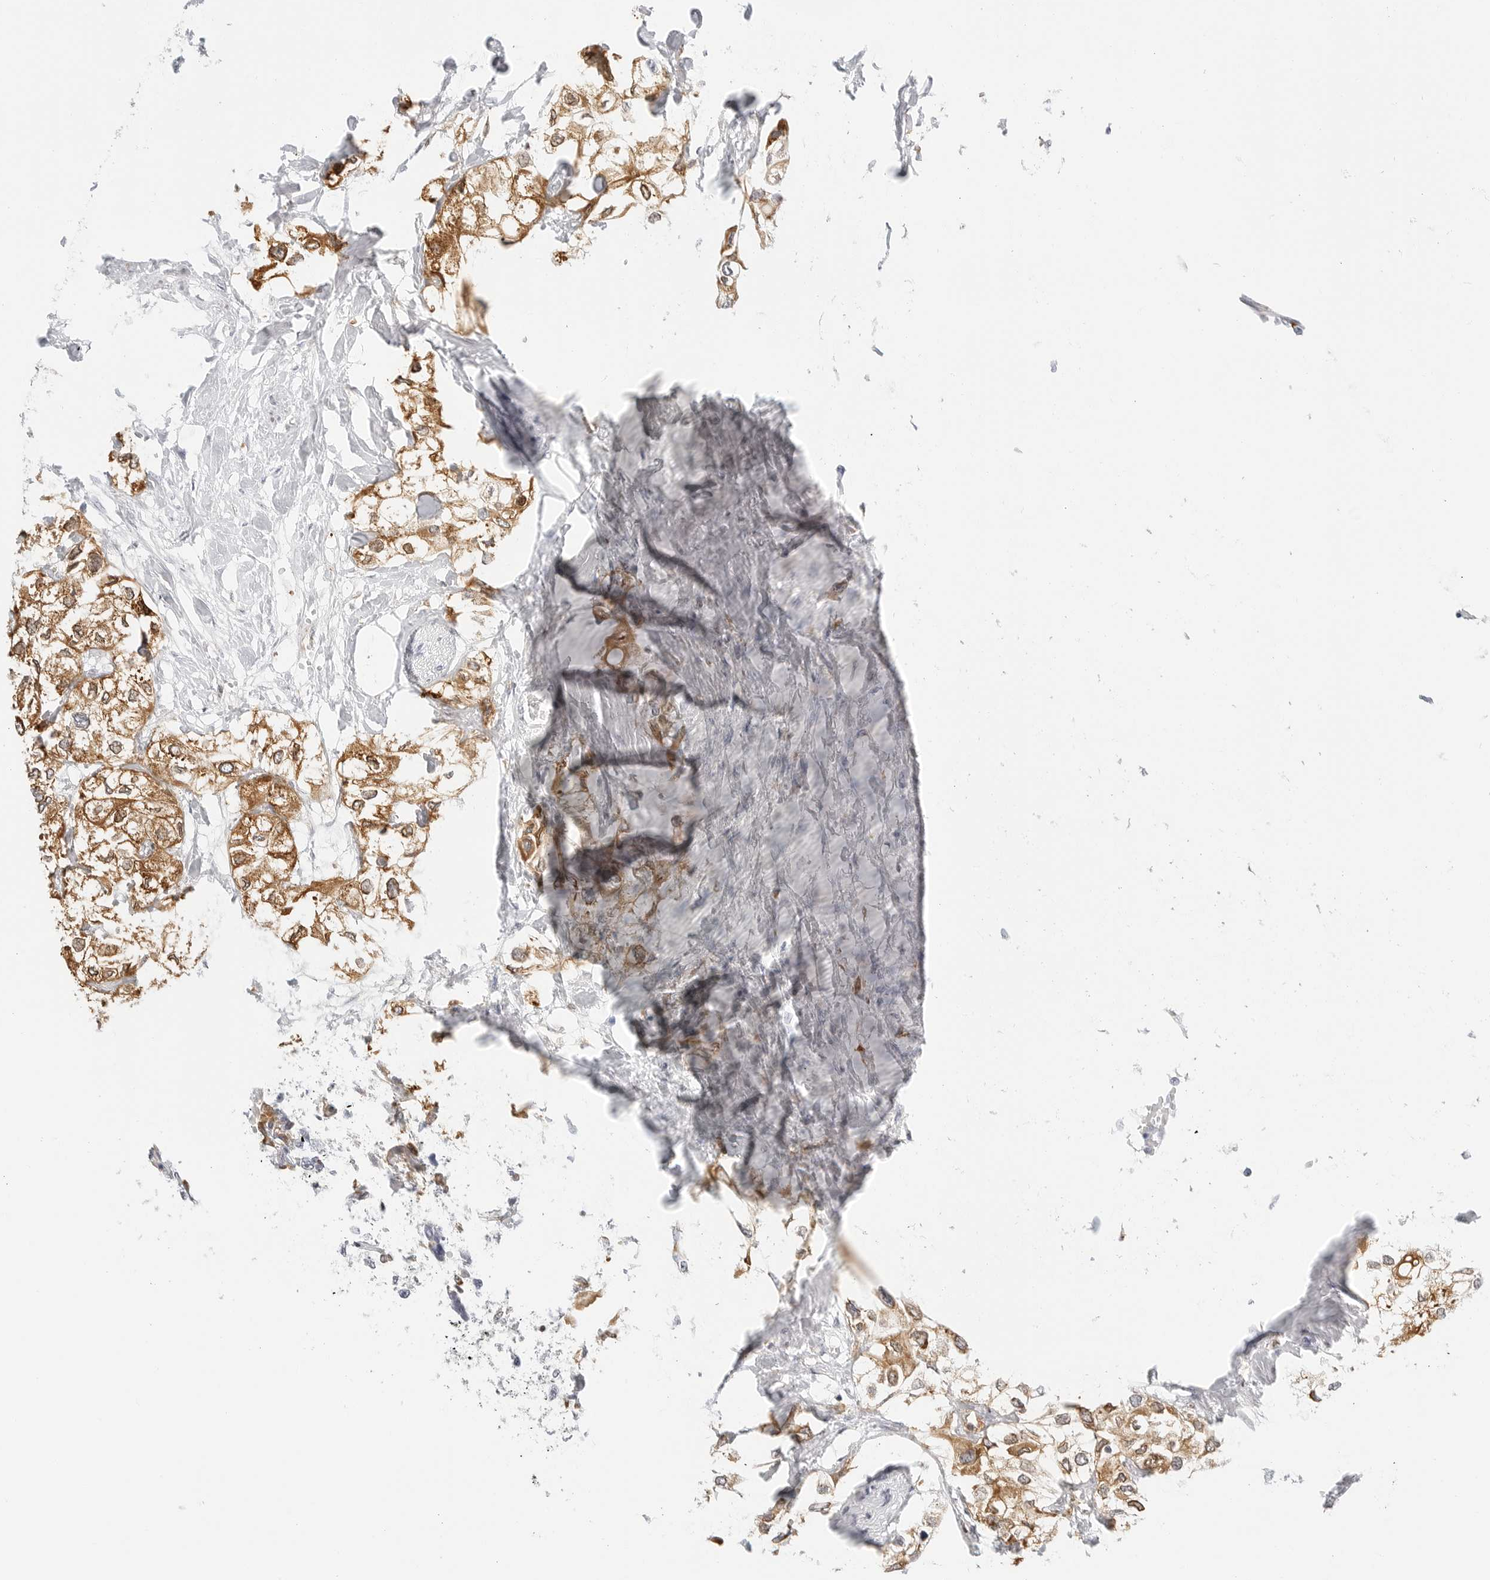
{"staining": {"intensity": "moderate", "quantity": ">75%", "location": "cytoplasmic/membranous"}, "tissue": "urothelial cancer", "cell_type": "Tumor cells", "image_type": "cancer", "snomed": [{"axis": "morphology", "description": "Urothelial carcinoma, High grade"}, {"axis": "topography", "description": "Urinary bladder"}], "caption": "Protein staining by immunohistochemistry shows moderate cytoplasmic/membranous positivity in about >75% of tumor cells in urothelial carcinoma (high-grade). Nuclei are stained in blue.", "gene": "THEM4", "patient": {"sex": "male", "age": 64}}